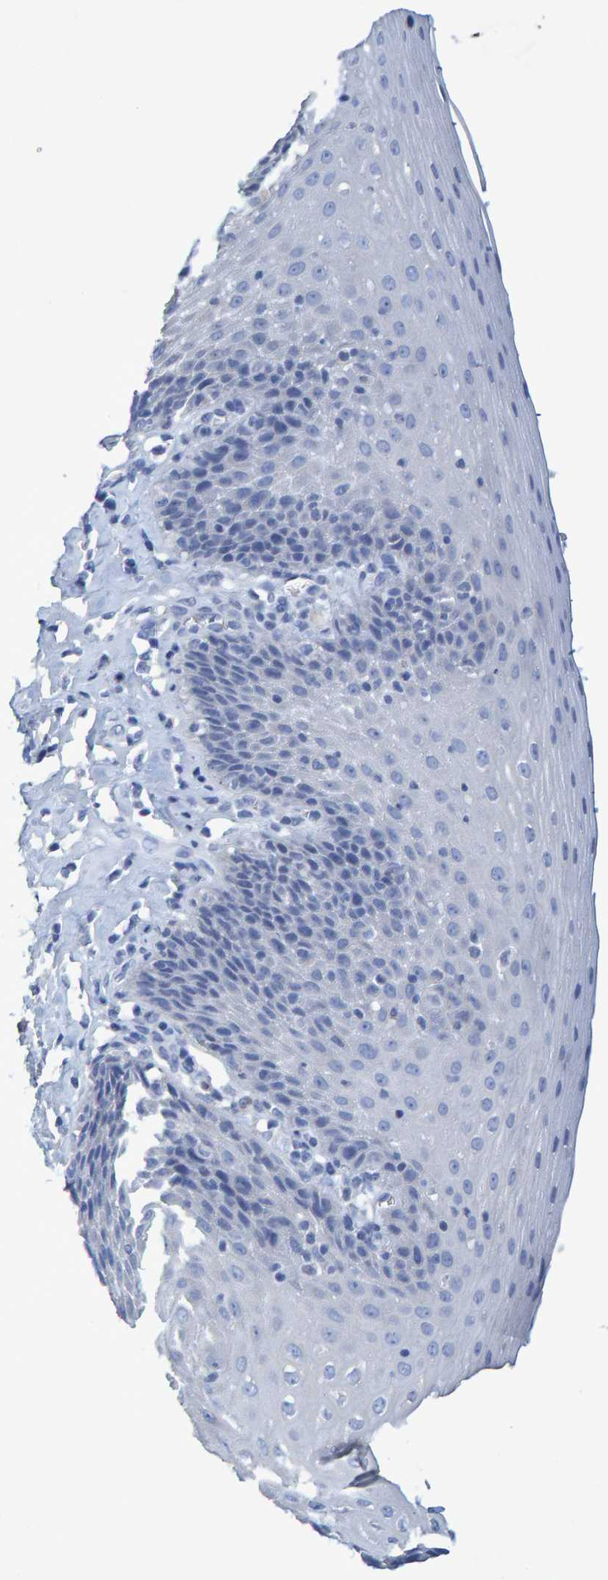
{"staining": {"intensity": "negative", "quantity": "none", "location": "none"}, "tissue": "esophagus", "cell_type": "Squamous epithelial cells", "image_type": "normal", "snomed": [{"axis": "morphology", "description": "Normal tissue, NOS"}, {"axis": "topography", "description": "Esophagus"}], "caption": "This is a image of IHC staining of benign esophagus, which shows no staining in squamous epithelial cells.", "gene": "CTH", "patient": {"sex": "female", "age": 61}}